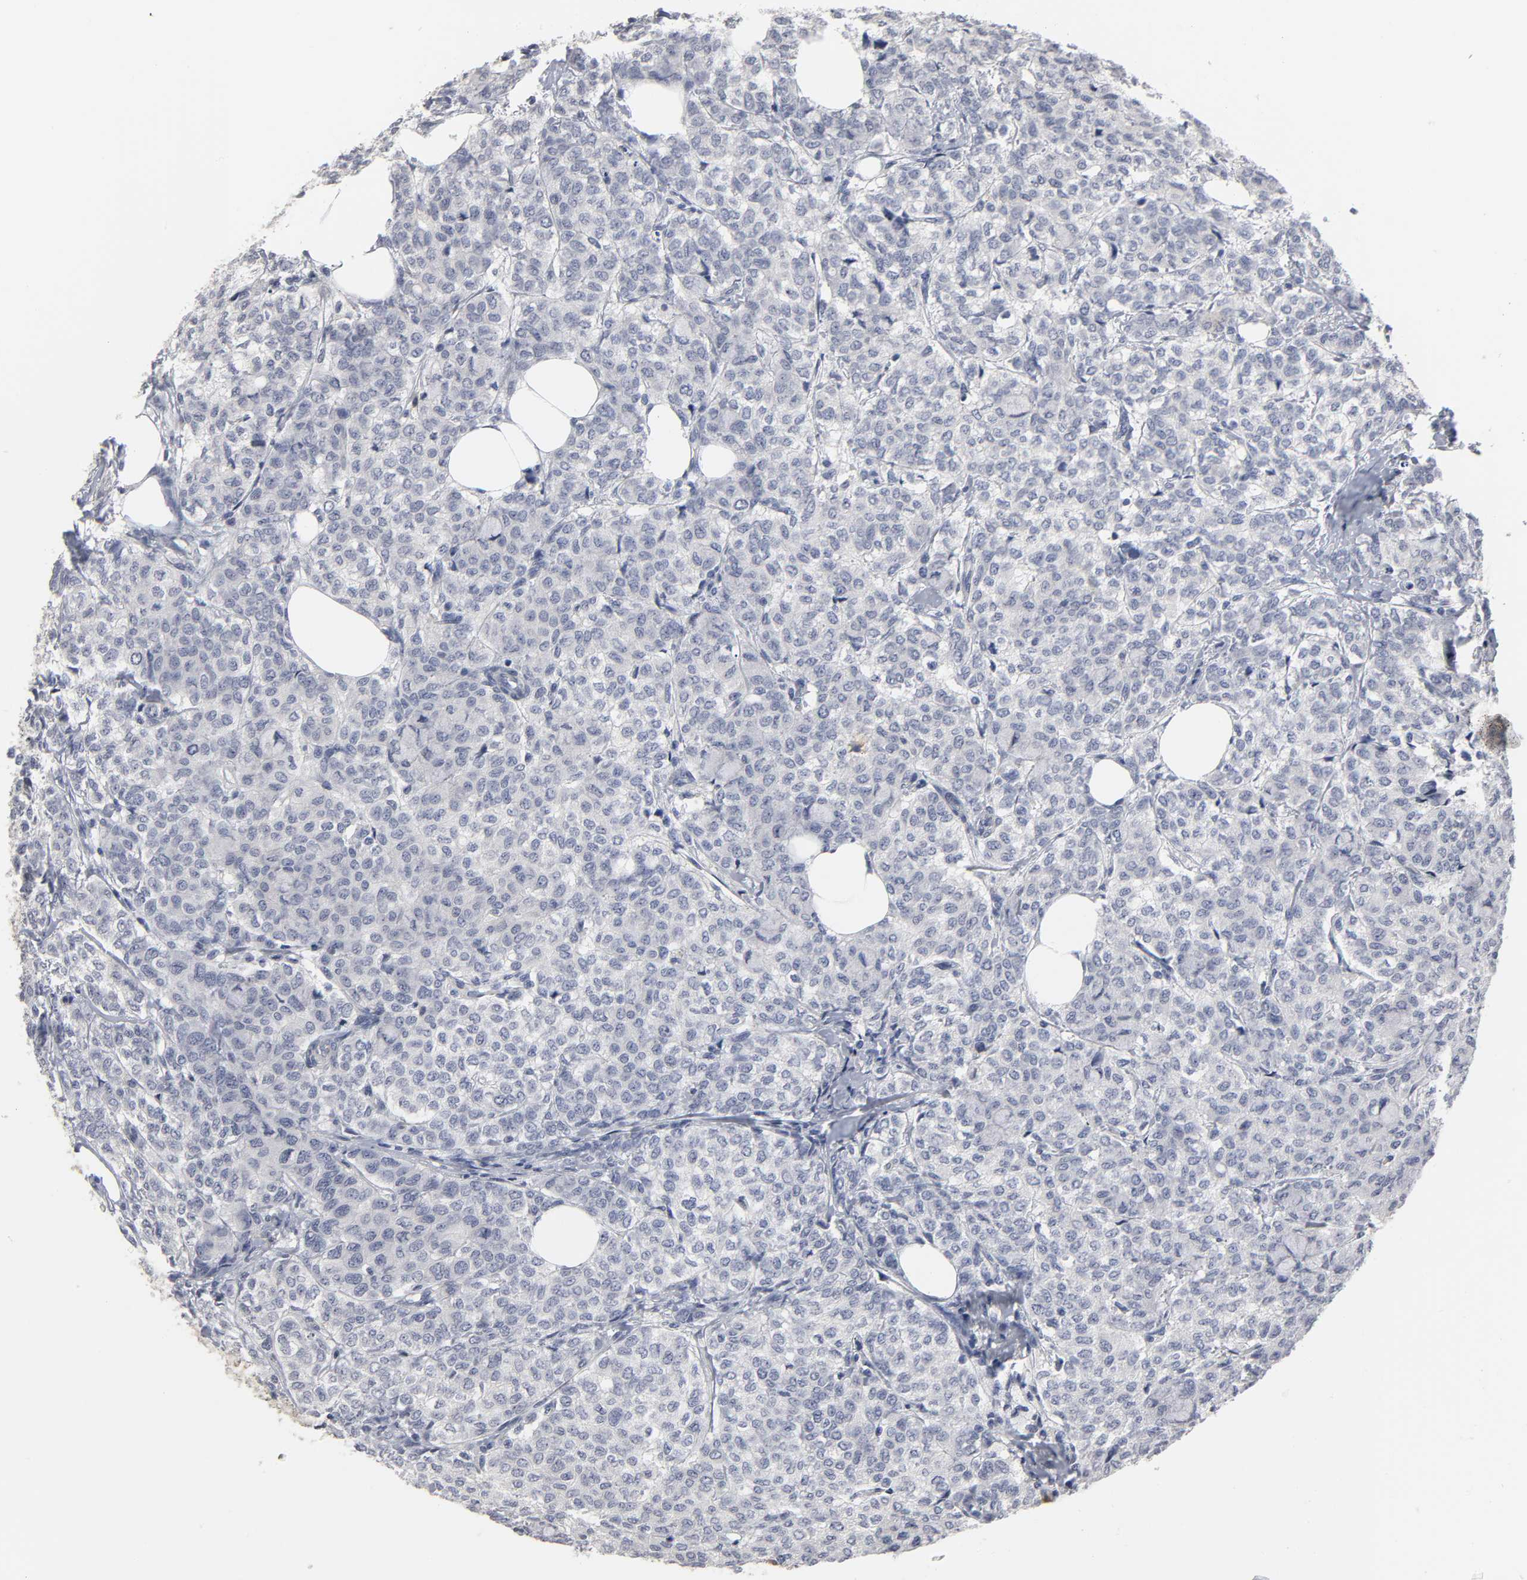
{"staining": {"intensity": "negative", "quantity": "none", "location": "none"}, "tissue": "breast cancer", "cell_type": "Tumor cells", "image_type": "cancer", "snomed": [{"axis": "morphology", "description": "Lobular carcinoma"}, {"axis": "topography", "description": "Breast"}], "caption": "An image of breast cancer (lobular carcinoma) stained for a protein demonstrates no brown staining in tumor cells.", "gene": "PDLIM3", "patient": {"sex": "female", "age": 60}}